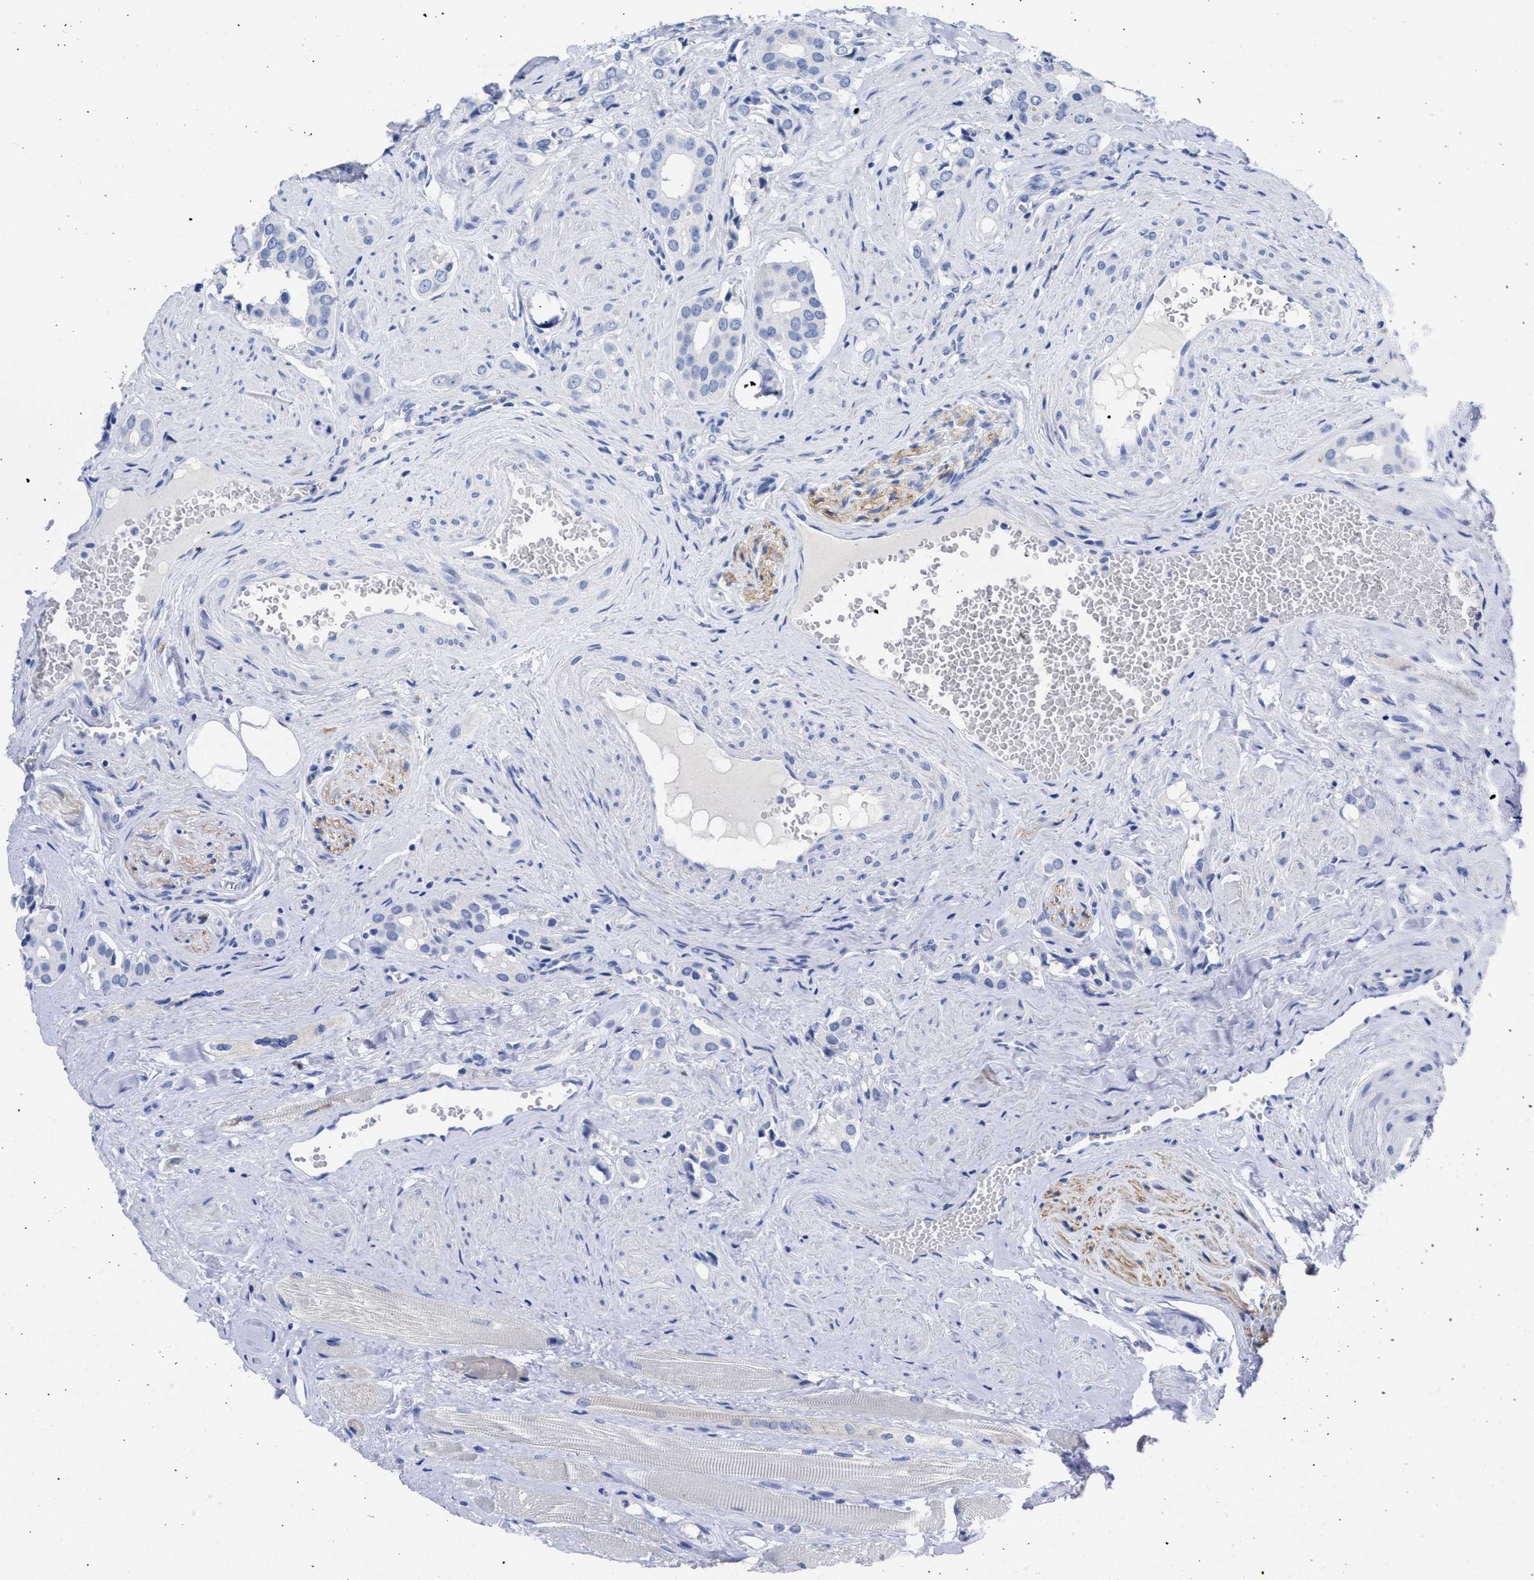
{"staining": {"intensity": "negative", "quantity": "none", "location": "none"}, "tissue": "prostate cancer", "cell_type": "Tumor cells", "image_type": "cancer", "snomed": [{"axis": "morphology", "description": "Adenocarcinoma, High grade"}, {"axis": "topography", "description": "Prostate"}], "caption": "This is an immunohistochemistry (IHC) image of human prostate cancer. There is no staining in tumor cells.", "gene": "NCAM1", "patient": {"sex": "male", "age": 52}}